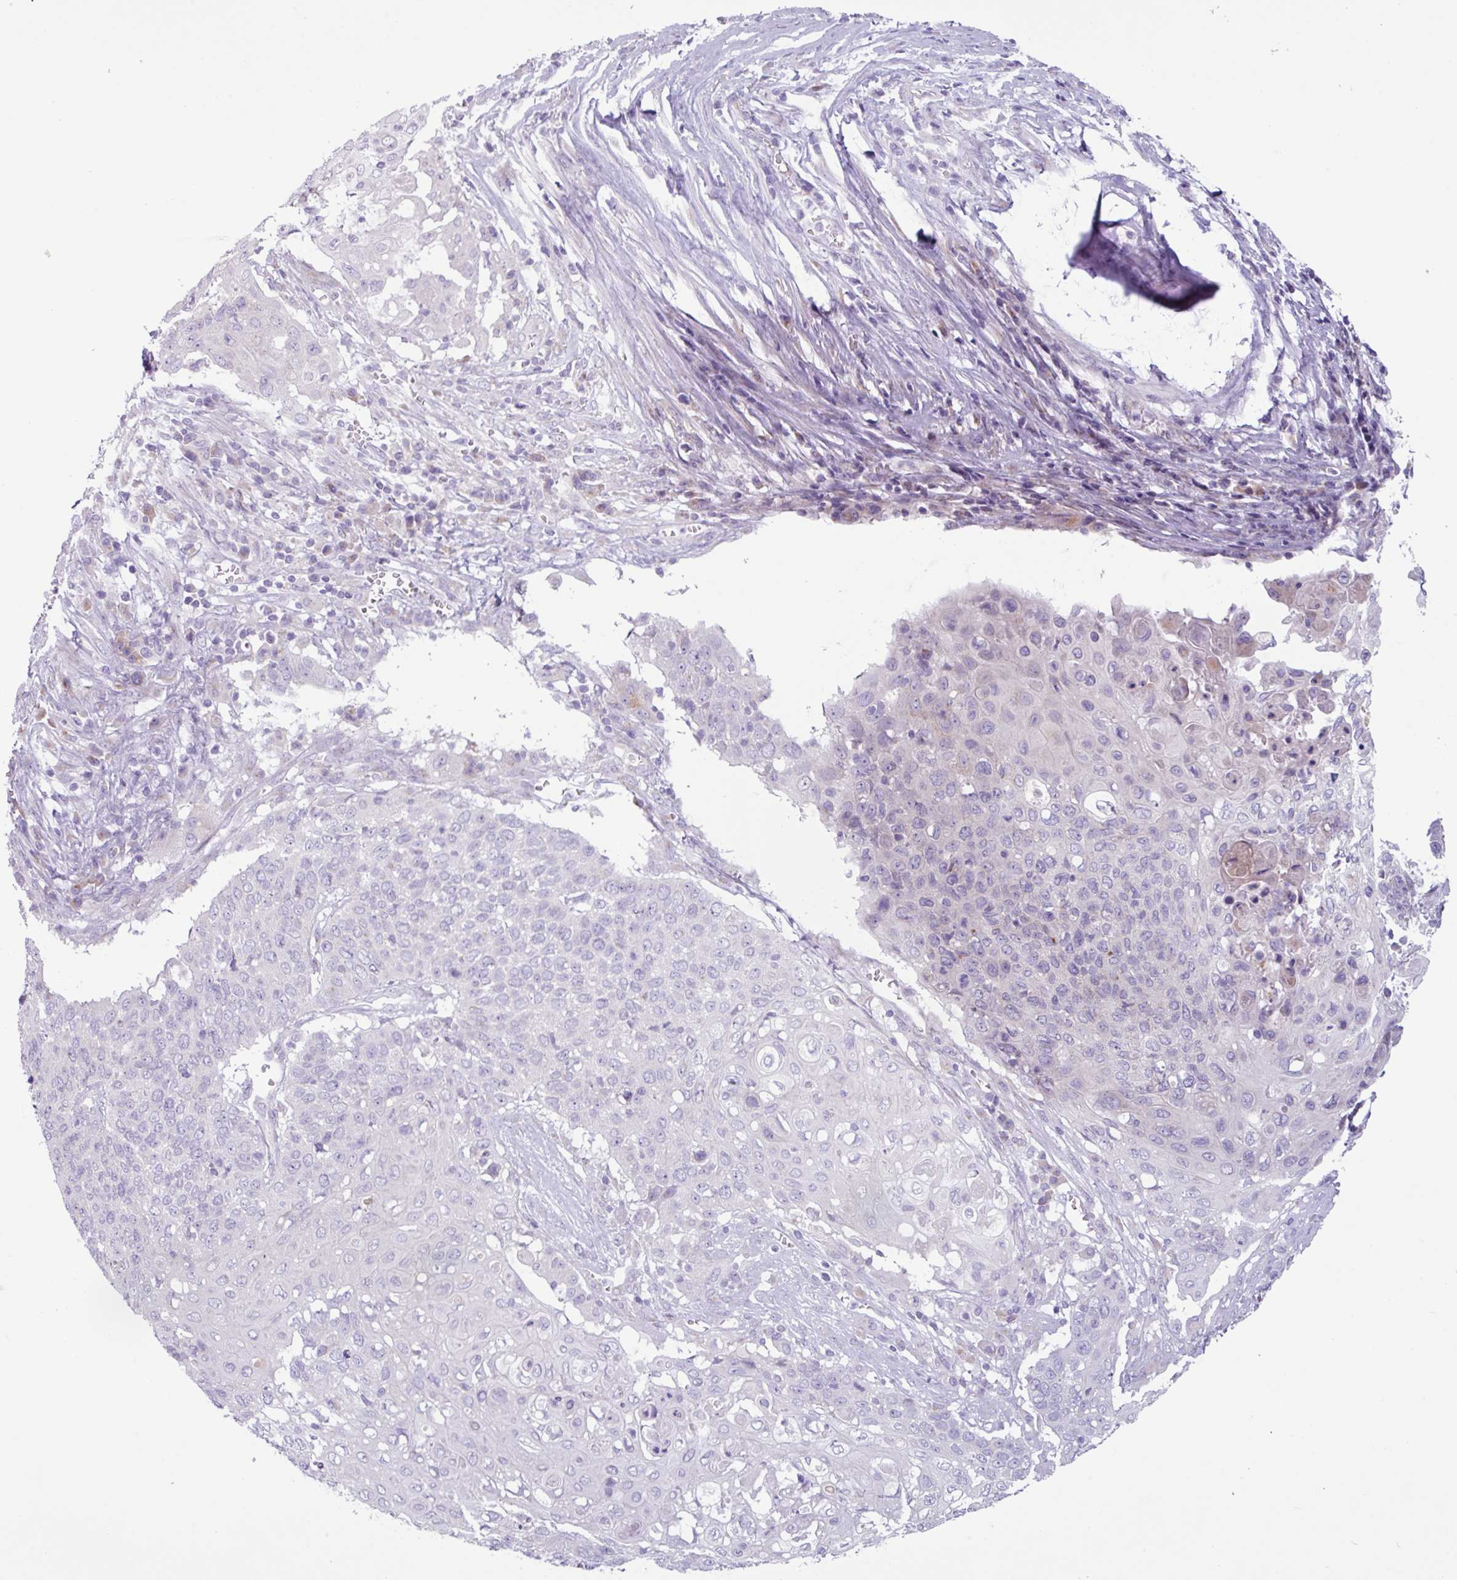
{"staining": {"intensity": "negative", "quantity": "none", "location": "none"}, "tissue": "cervical cancer", "cell_type": "Tumor cells", "image_type": "cancer", "snomed": [{"axis": "morphology", "description": "Squamous cell carcinoma, NOS"}, {"axis": "topography", "description": "Cervix"}], "caption": "Cervical cancer was stained to show a protein in brown. There is no significant expression in tumor cells.", "gene": "STIMATE", "patient": {"sex": "female", "age": 39}}